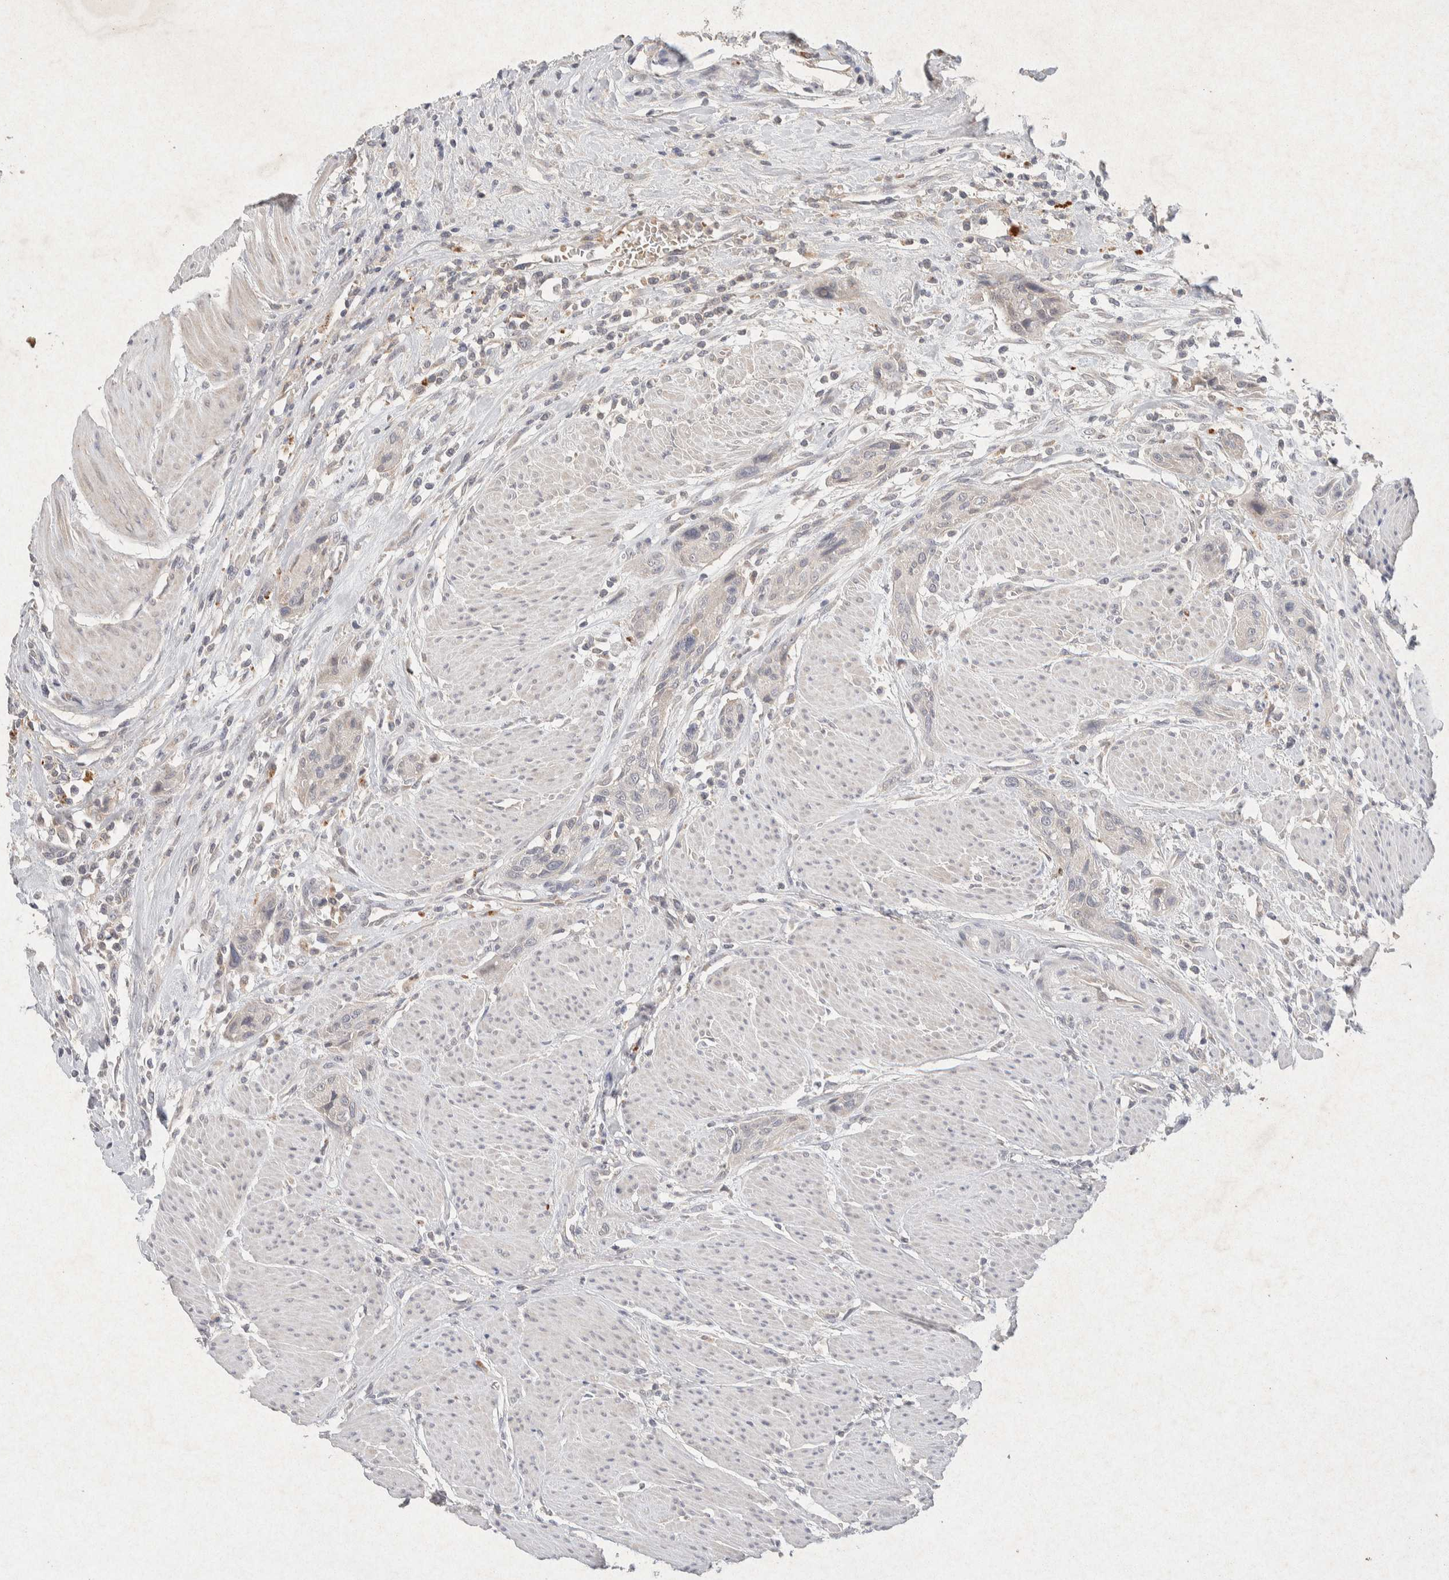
{"staining": {"intensity": "negative", "quantity": "none", "location": "none"}, "tissue": "urothelial cancer", "cell_type": "Tumor cells", "image_type": "cancer", "snomed": [{"axis": "morphology", "description": "Urothelial carcinoma, High grade"}, {"axis": "topography", "description": "Urinary bladder"}], "caption": "An immunohistochemistry micrograph of high-grade urothelial carcinoma is shown. There is no staining in tumor cells of high-grade urothelial carcinoma. The staining is performed using DAB (3,3'-diaminobenzidine) brown chromogen with nuclei counter-stained in using hematoxylin.", "gene": "GNAI1", "patient": {"sex": "male", "age": 35}}